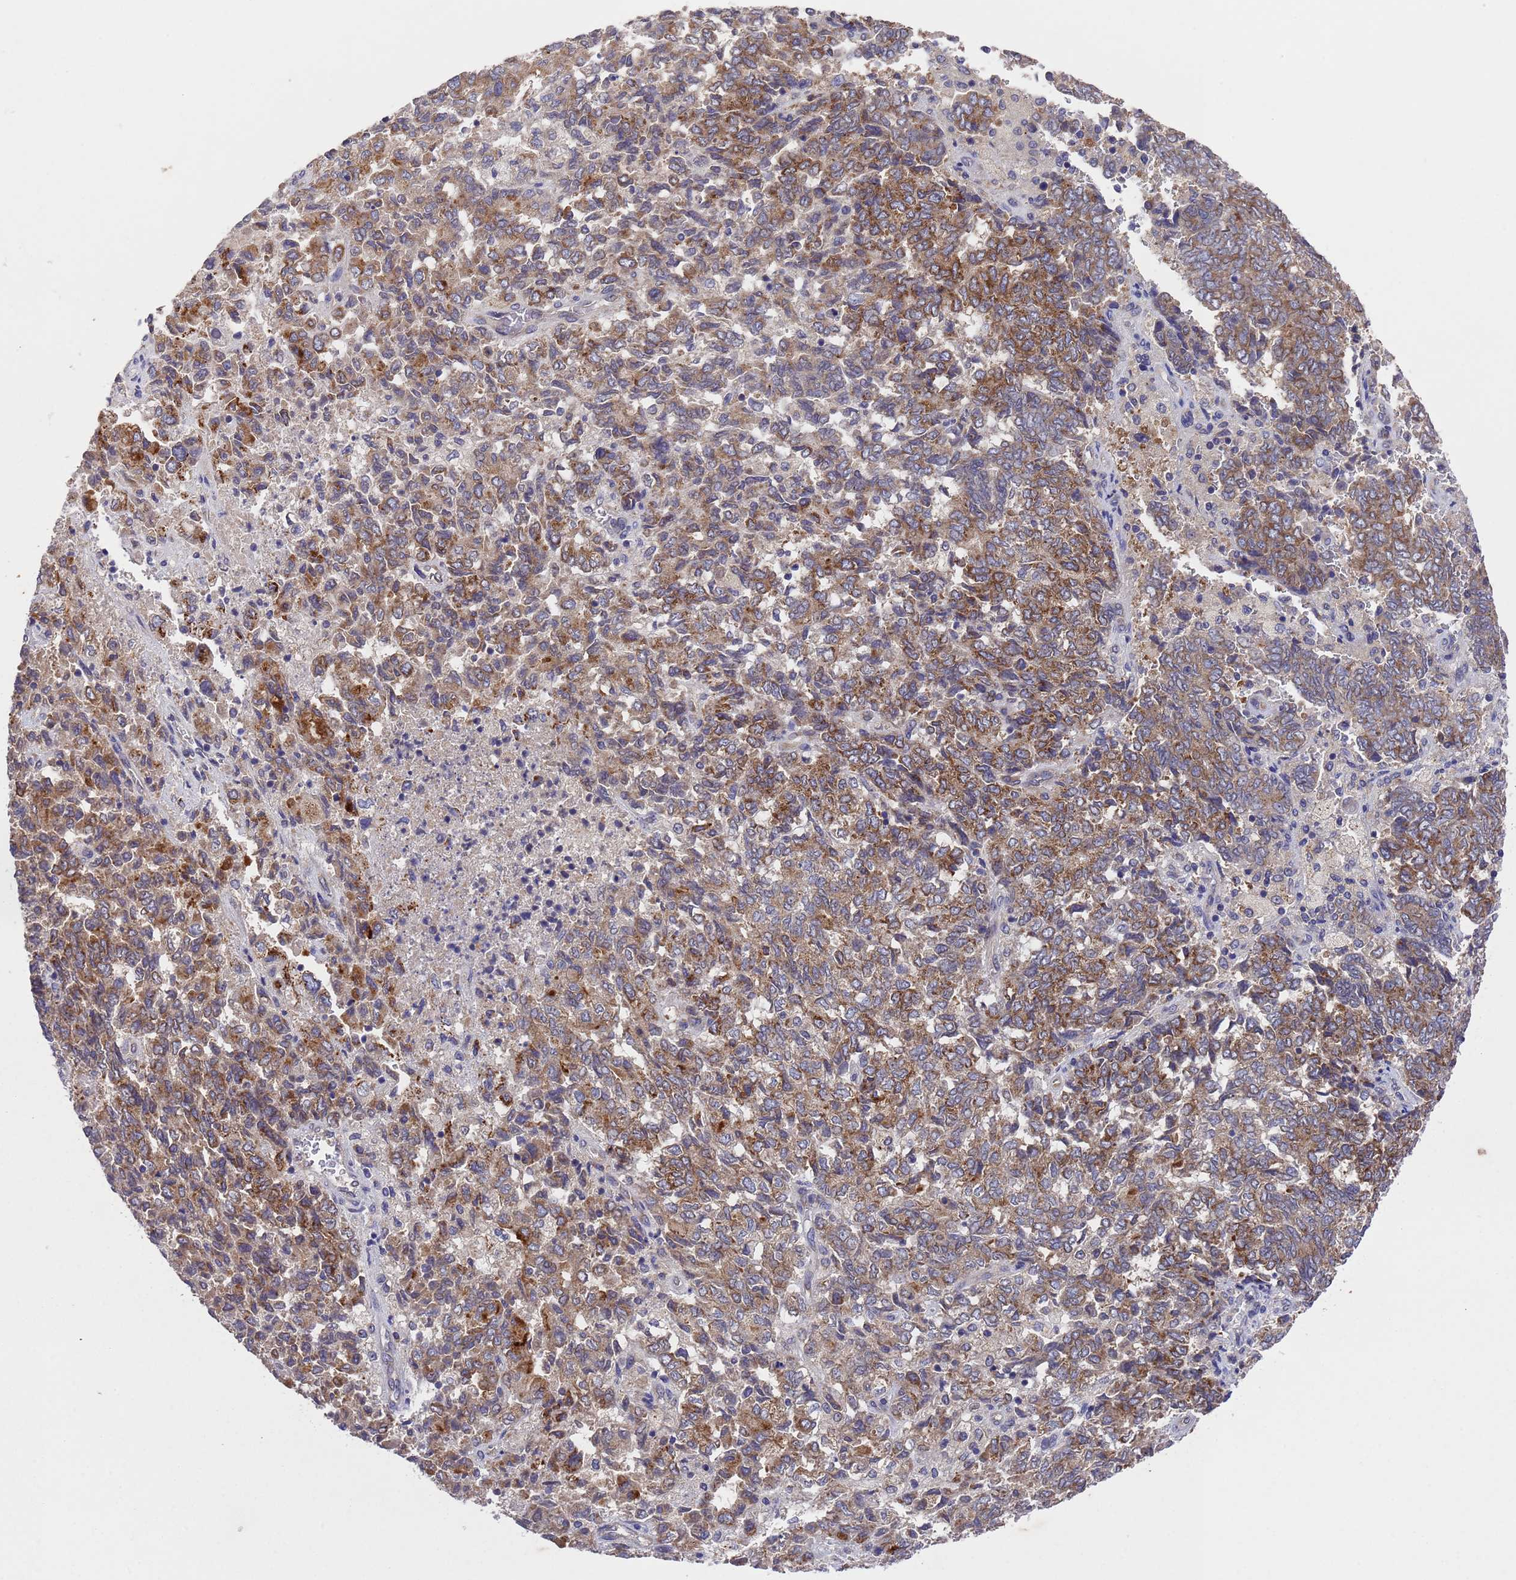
{"staining": {"intensity": "moderate", "quantity": ">75%", "location": "cytoplasmic/membranous"}, "tissue": "endometrial cancer", "cell_type": "Tumor cells", "image_type": "cancer", "snomed": [{"axis": "morphology", "description": "Adenocarcinoma, NOS"}, {"axis": "topography", "description": "Endometrium"}], "caption": "Protein staining of endometrial adenocarcinoma tissue demonstrates moderate cytoplasmic/membranous expression in about >75% of tumor cells. (DAB (3,3'-diaminobenzidine) = brown stain, brightfield microscopy at high magnification).", "gene": "DCAF12L2", "patient": {"sex": "female", "age": 80}}